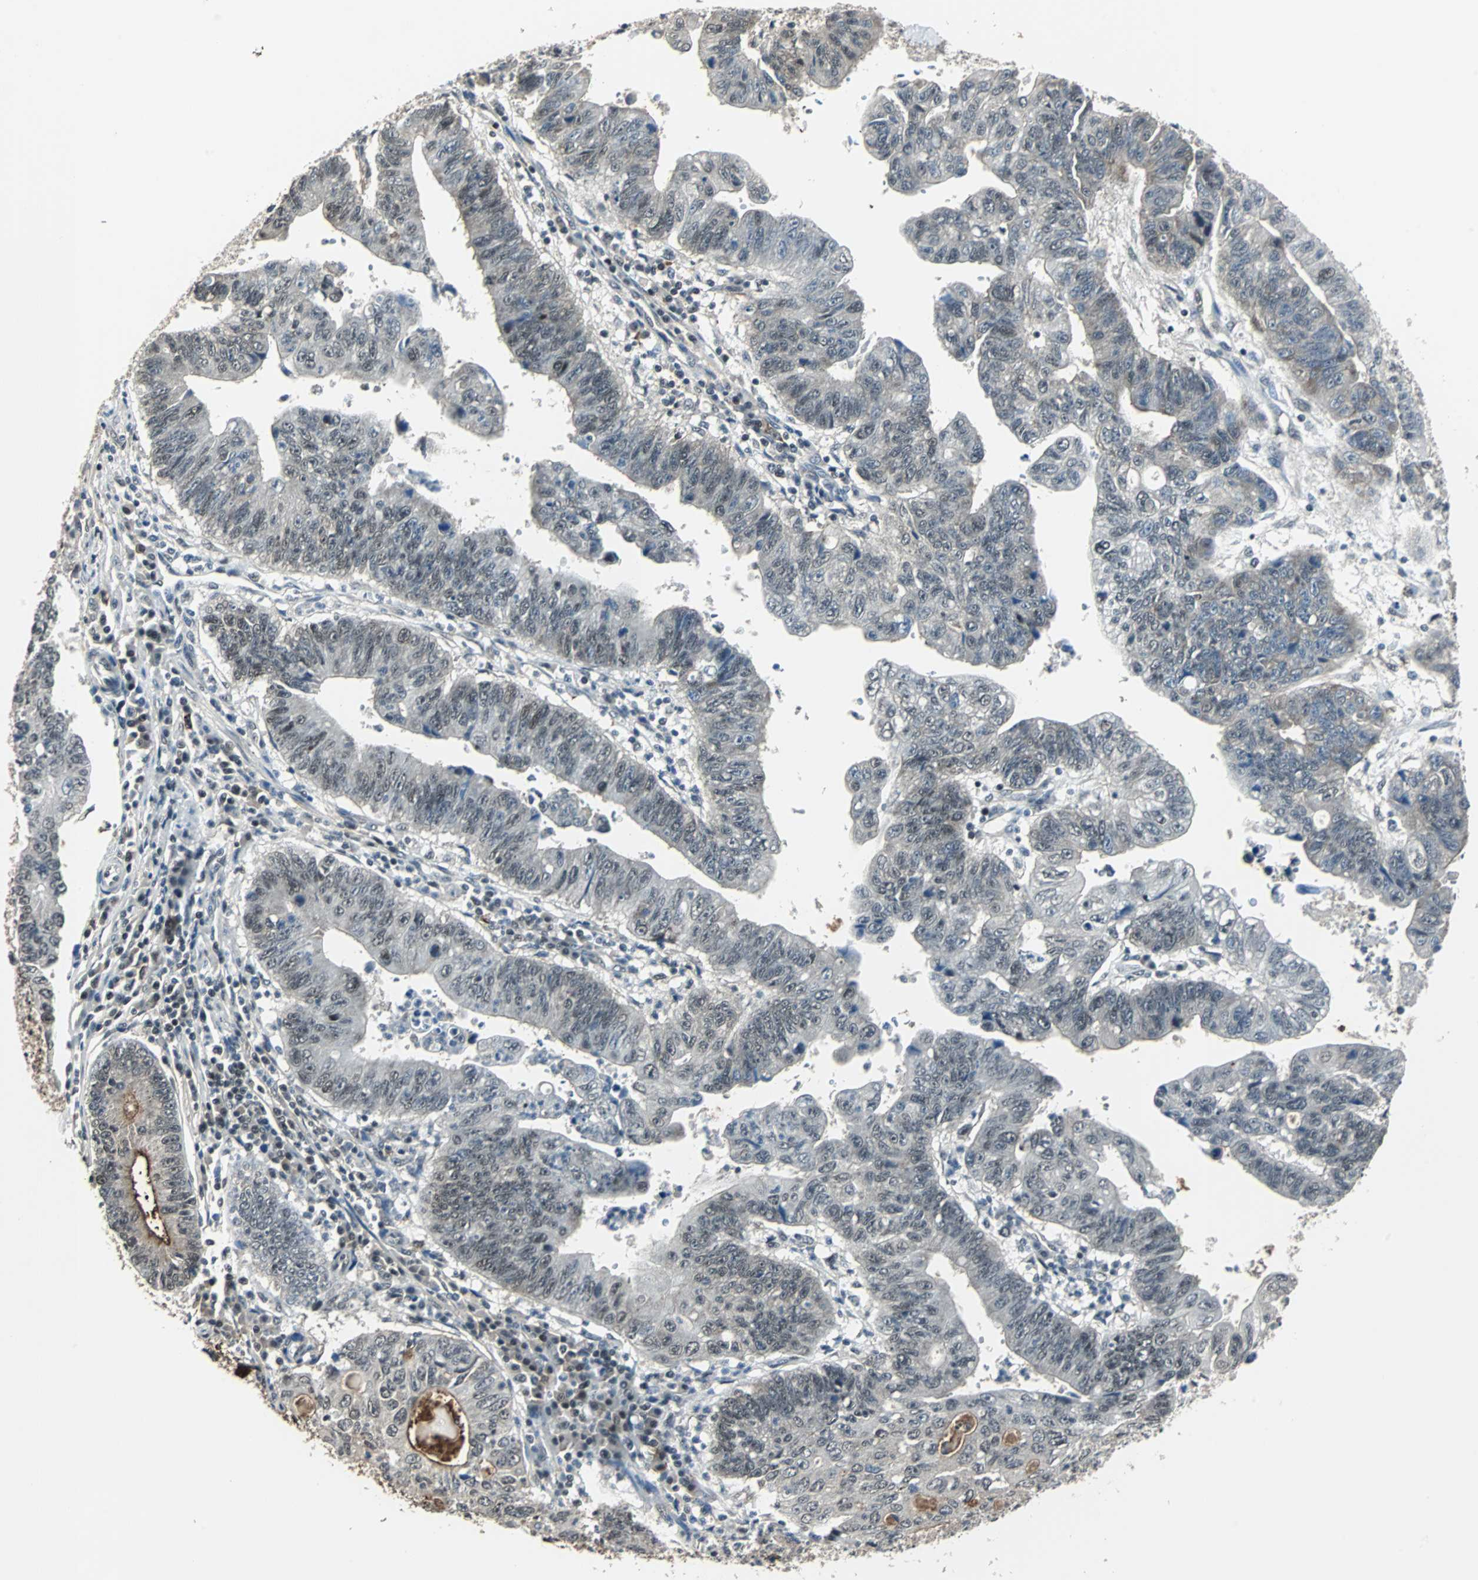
{"staining": {"intensity": "moderate", "quantity": "25%-75%", "location": "cytoplasmic/membranous,nuclear"}, "tissue": "stomach cancer", "cell_type": "Tumor cells", "image_type": "cancer", "snomed": [{"axis": "morphology", "description": "Adenocarcinoma, NOS"}, {"axis": "topography", "description": "Stomach"}], "caption": "An IHC micrograph of neoplastic tissue is shown. Protein staining in brown highlights moderate cytoplasmic/membranous and nuclear positivity in stomach cancer (adenocarcinoma) within tumor cells. The staining is performed using DAB (3,3'-diaminobenzidine) brown chromogen to label protein expression. The nuclei are counter-stained blue using hematoxylin.", "gene": "MKX", "patient": {"sex": "male", "age": 59}}